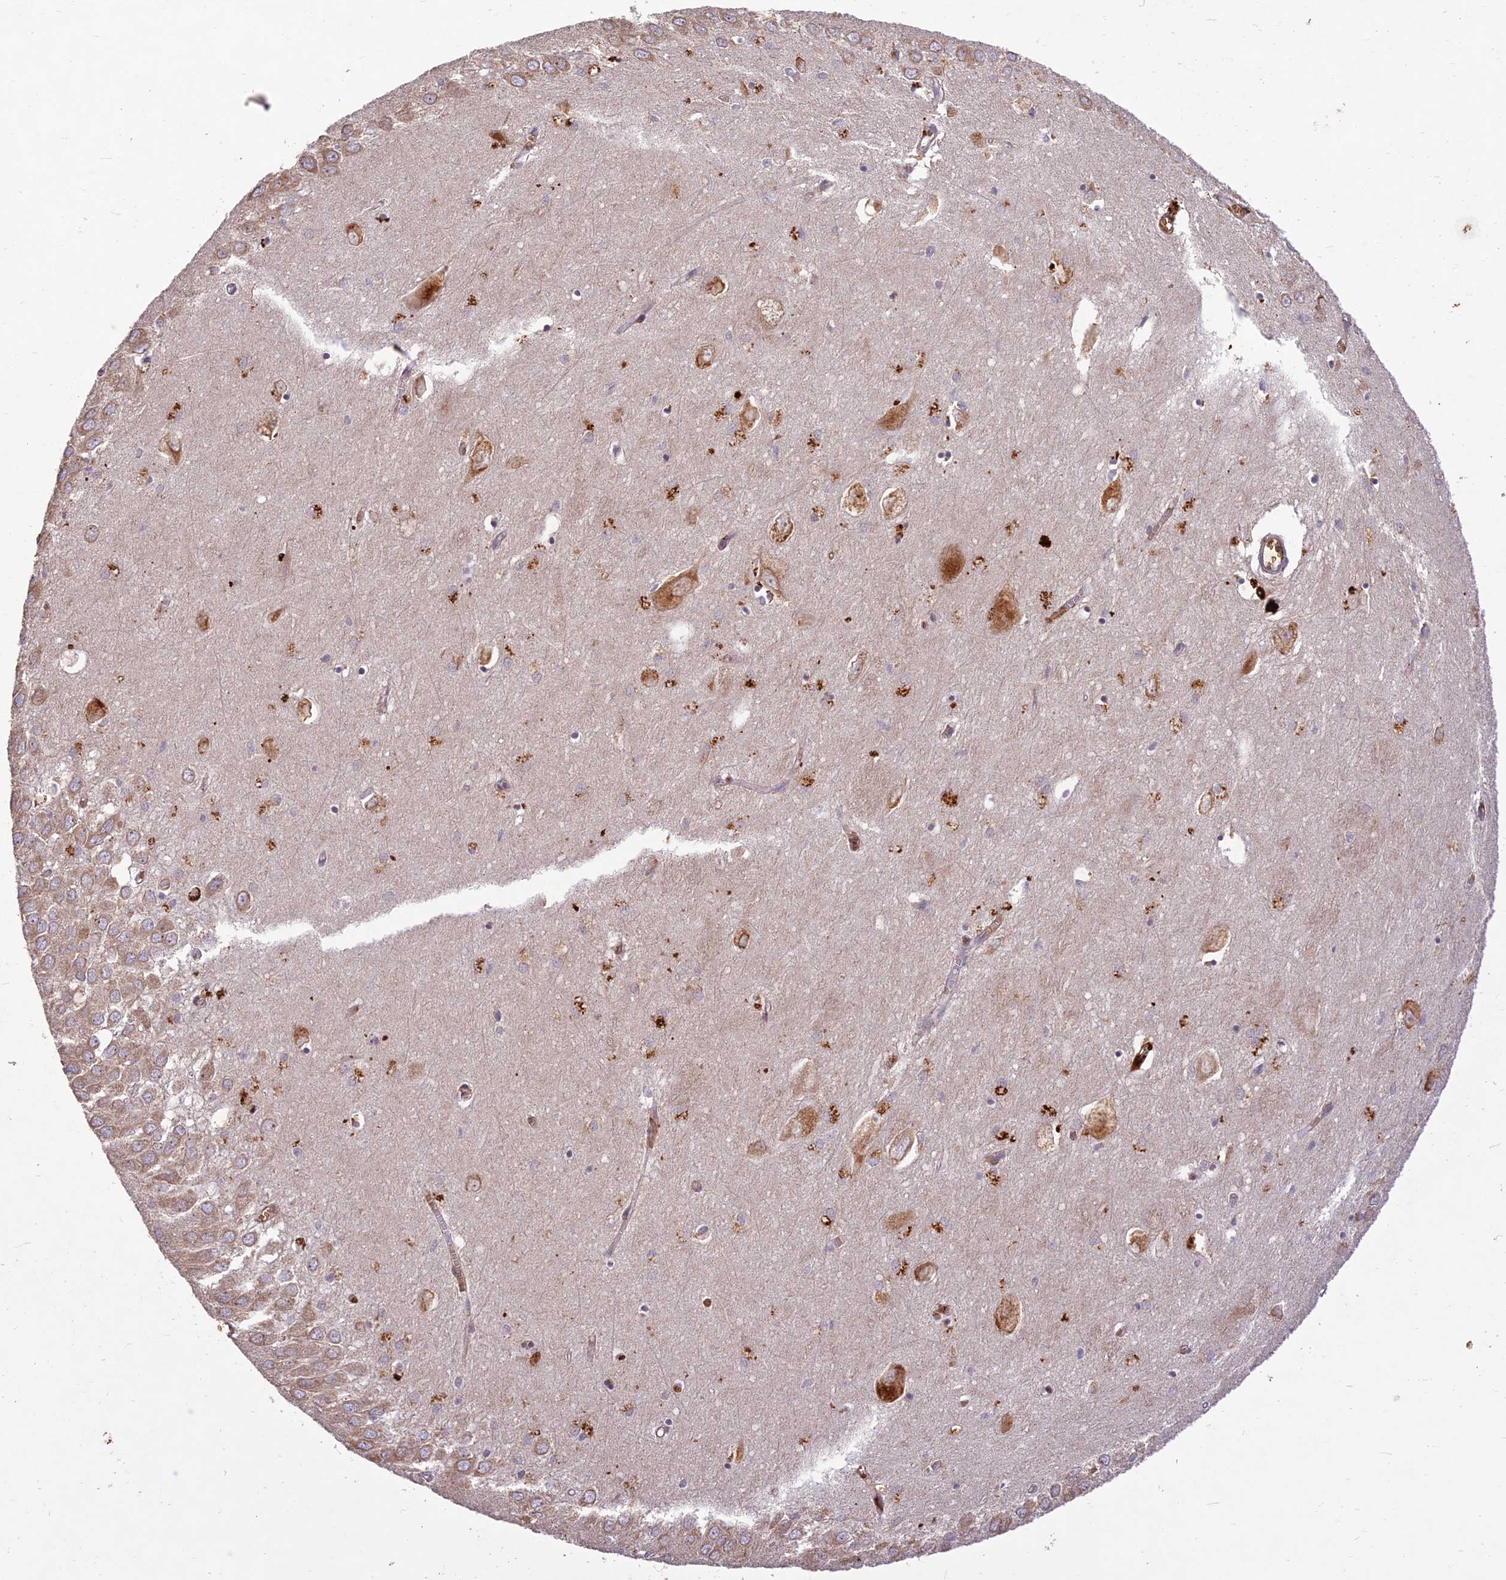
{"staining": {"intensity": "weak", "quantity": "<25%", "location": "cytoplasmic/membranous"}, "tissue": "hippocampus", "cell_type": "Glial cells", "image_type": "normal", "snomed": [{"axis": "morphology", "description": "Normal tissue, NOS"}, {"axis": "topography", "description": "Hippocampus"}], "caption": "This is a image of IHC staining of benign hippocampus, which shows no positivity in glial cells.", "gene": "PPP1R11", "patient": {"sex": "female", "age": 64}}